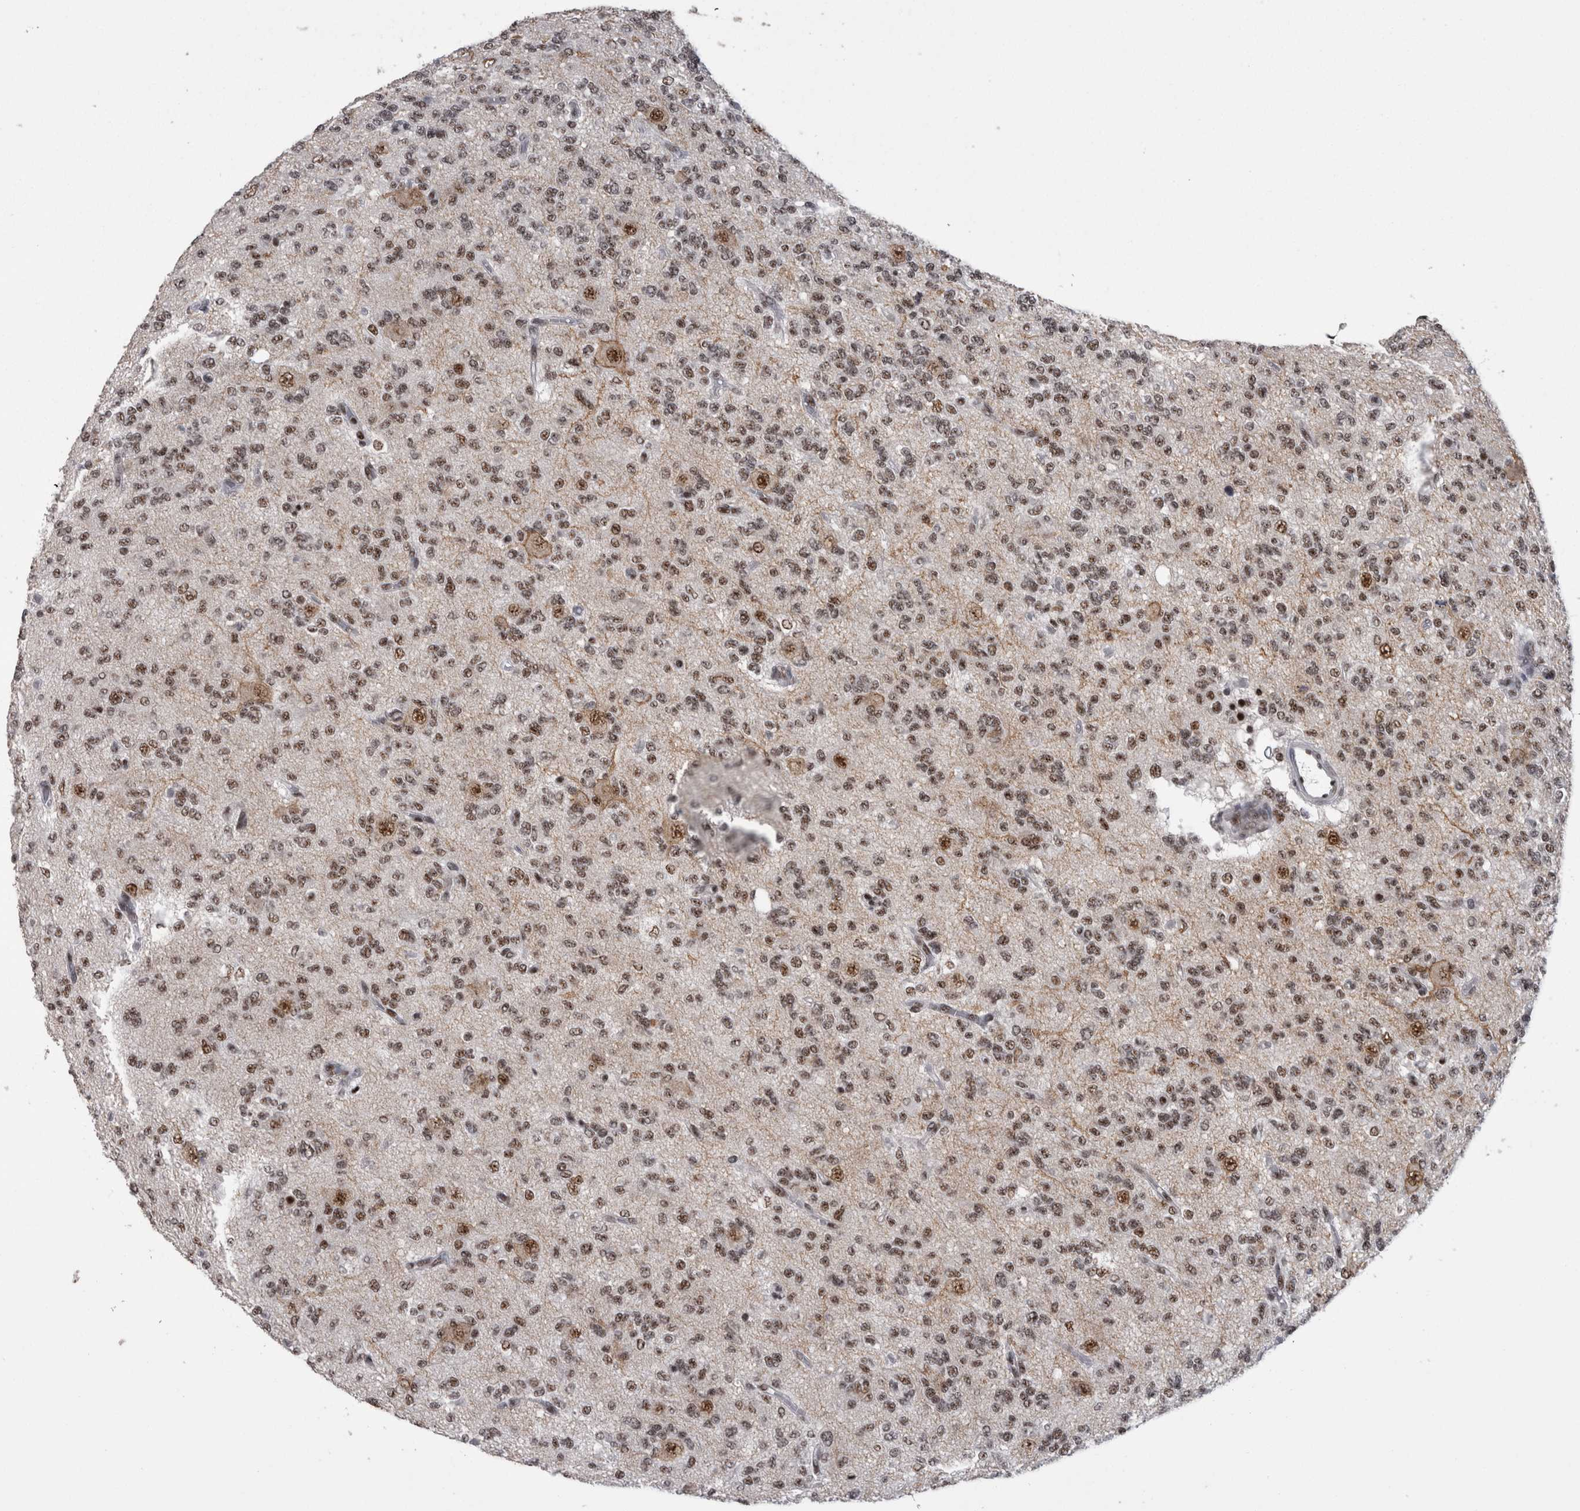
{"staining": {"intensity": "moderate", "quantity": ">75%", "location": "nuclear"}, "tissue": "glioma", "cell_type": "Tumor cells", "image_type": "cancer", "snomed": [{"axis": "morphology", "description": "Glioma, malignant, Low grade"}, {"axis": "topography", "description": "Brain"}], "caption": "Immunohistochemical staining of human malignant low-grade glioma exhibits medium levels of moderate nuclear staining in about >75% of tumor cells. The staining was performed using DAB (3,3'-diaminobenzidine) to visualize the protein expression in brown, while the nuclei were stained in blue with hematoxylin (Magnification: 20x).", "gene": "CDK11A", "patient": {"sex": "male", "age": 38}}